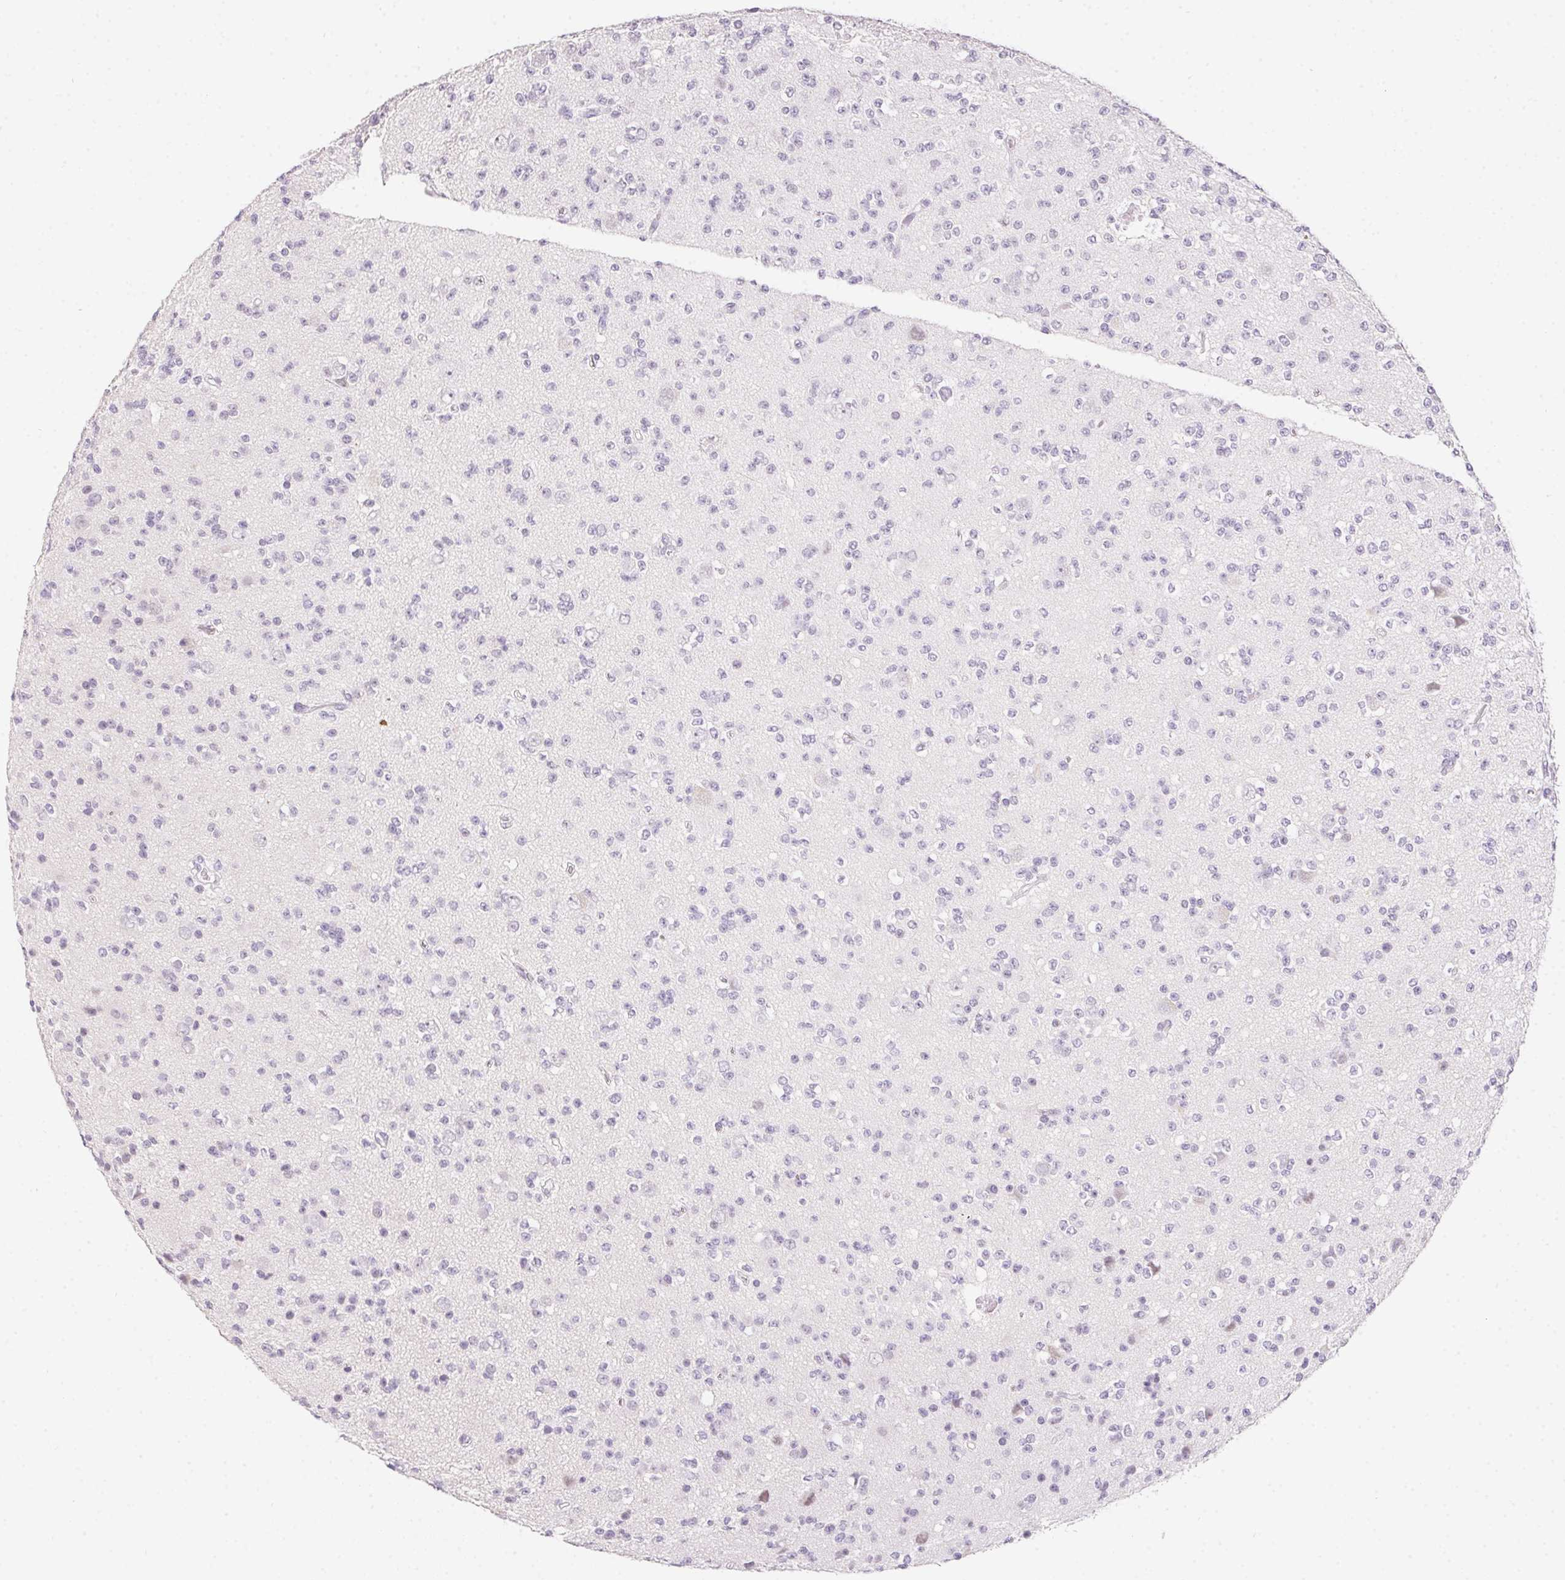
{"staining": {"intensity": "negative", "quantity": "none", "location": "none"}, "tissue": "glioma", "cell_type": "Tumor cells", "image_type": "cancer", "snomed": [{"axis": "morphology", "description": "Glioma, malignant, High grade"}, {"axis": "topography", "description": "Brain"}], "caption": "Malignant glioma (high-grade) was stained to show a protein in brown. There is no significant staining in tumor cells.", "gene": "MORC1", "patient": {"sex": "male", "age": 36}}